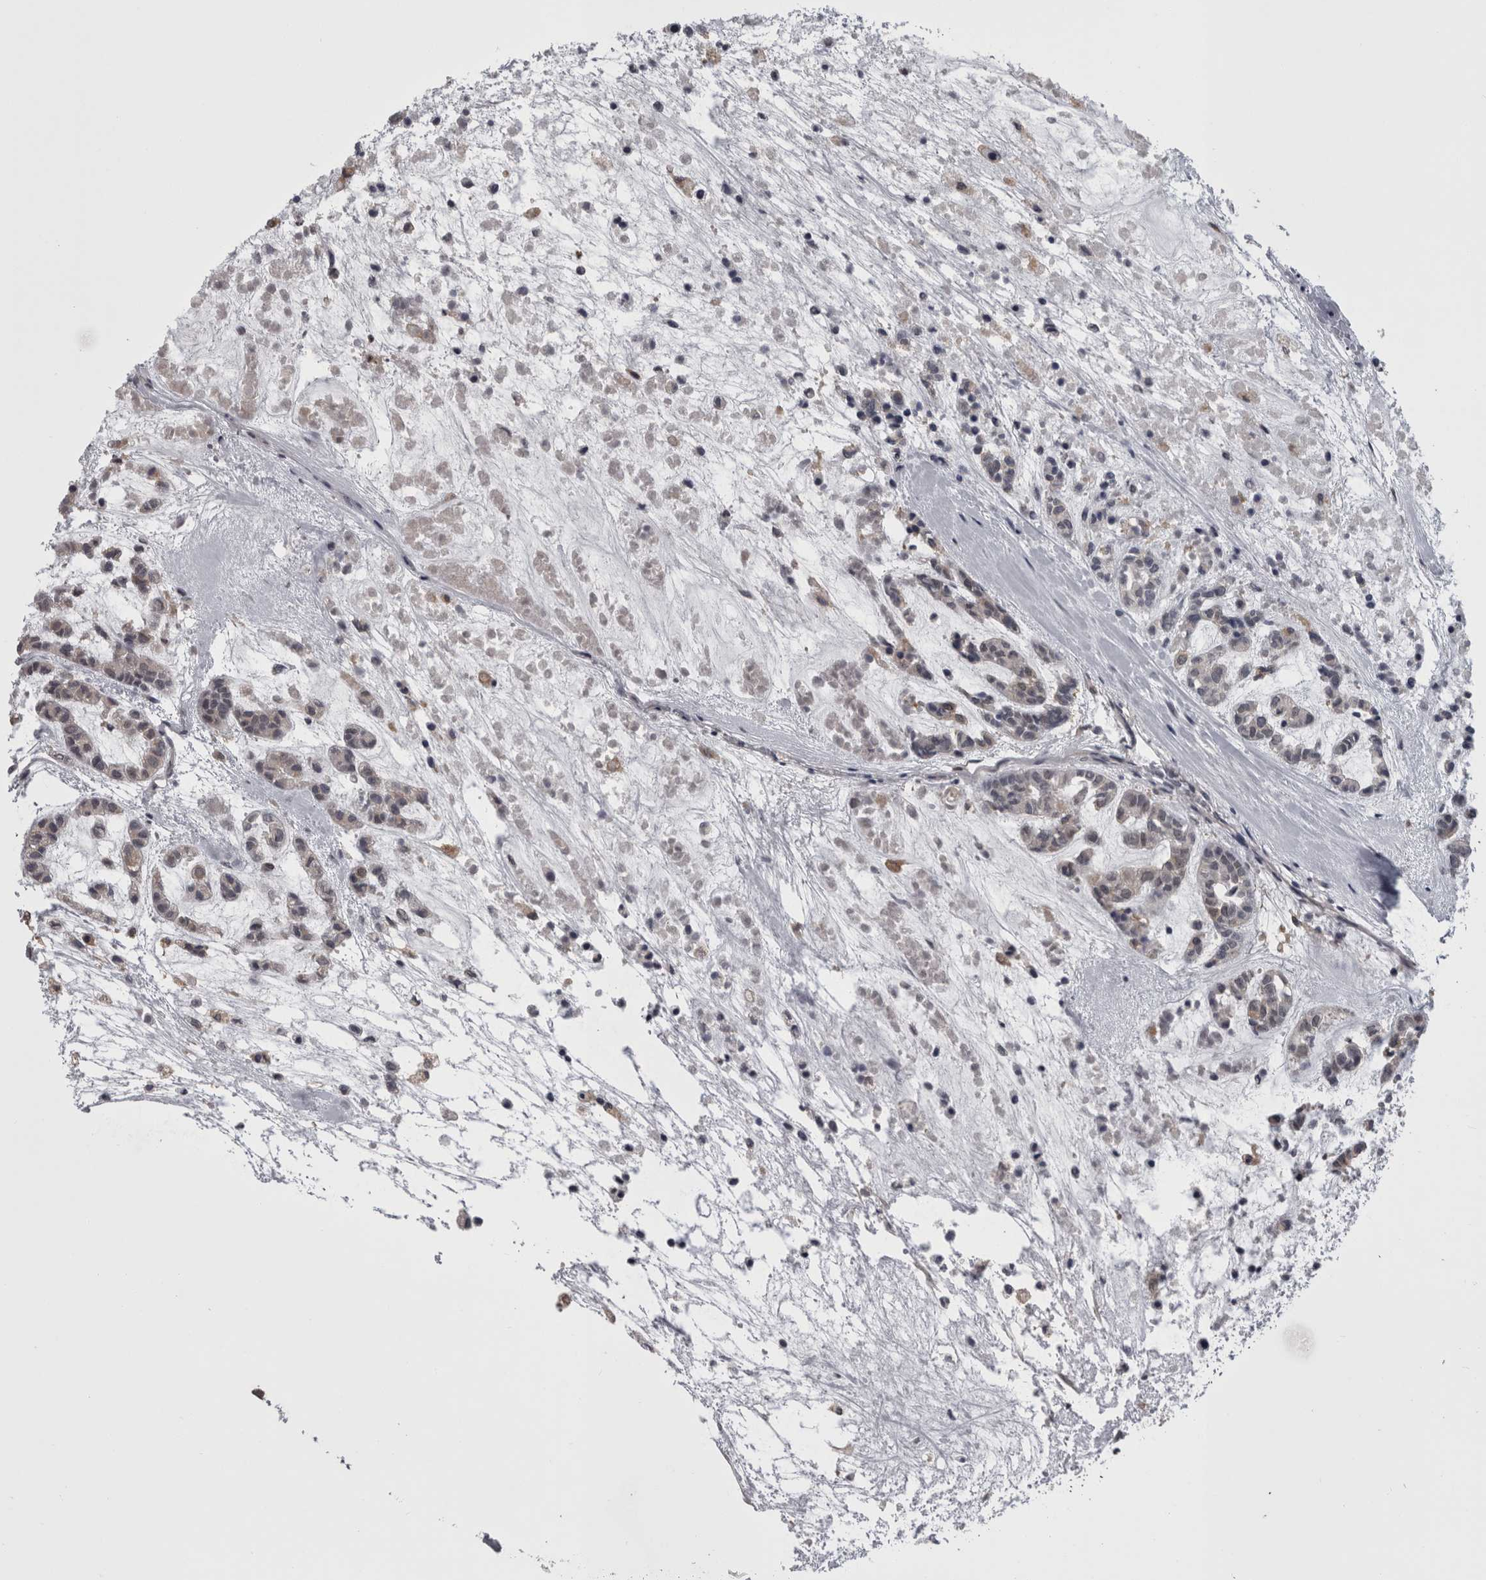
{"staining": {"intensity": "weak", "quantity": ">75%", "location": "cytoplasmic/membranous"}, "tissue": "head and neck cancer", "cell_type": "Tumor cells", "image_type": "cancer", "snomed": [{"axis": "morphology", "description": "Adenocarcinoma, NOS"}, {"axis": "morphology", "description": "Adenoma, NOS"}, {"axis": "topography", "description": "Head-Neck"}], "caption": "An image of head and neck adenoma stained for a protein reveals weak cytoplasmic/membranous brown staining in tumor cells.", "gene": "APRT", "patient": {"sex": "female", "age": 55}}